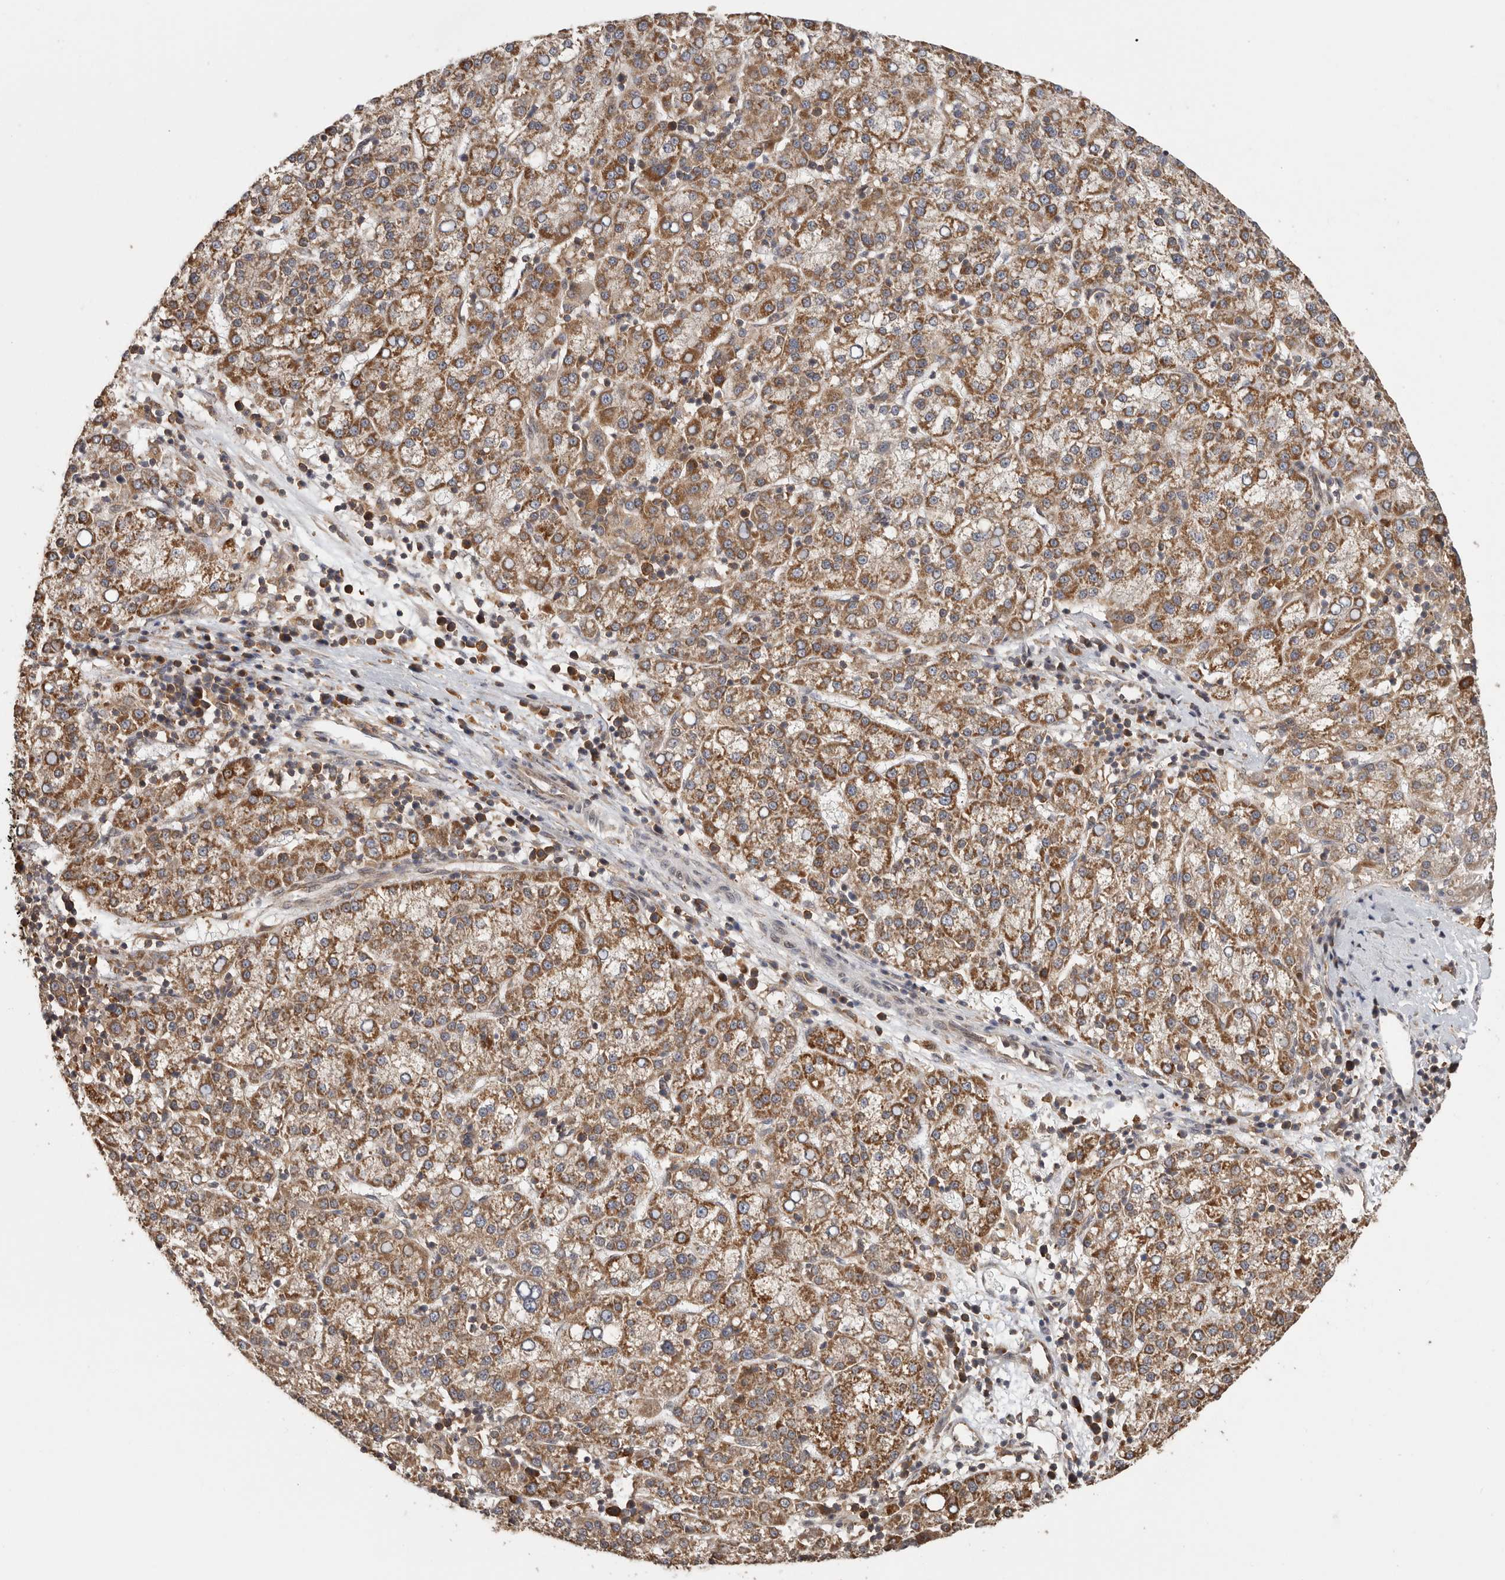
{"staining": {"intensity": "moderate", "quantity": ">75%", "location": "cytoplasmic/membranous"}, "tissue": "liver cancer", "cell_type": "Tumor cells", "image_type": "cancer", "snomed": [{"axis": "morphology", "description": "Carcinoma, Hepatocellular, NOS"}, {"axis": "topography", "description": "Liver"}], "caption": "A photomicrograph of liver cancer (hepatocellular carcinoma) stained for a protein exhibits moderate cytoplasmic/membranous brown staining in tumor cells.", "gene": "CCT8", "patient": {"sex": "female", "age": 58}}